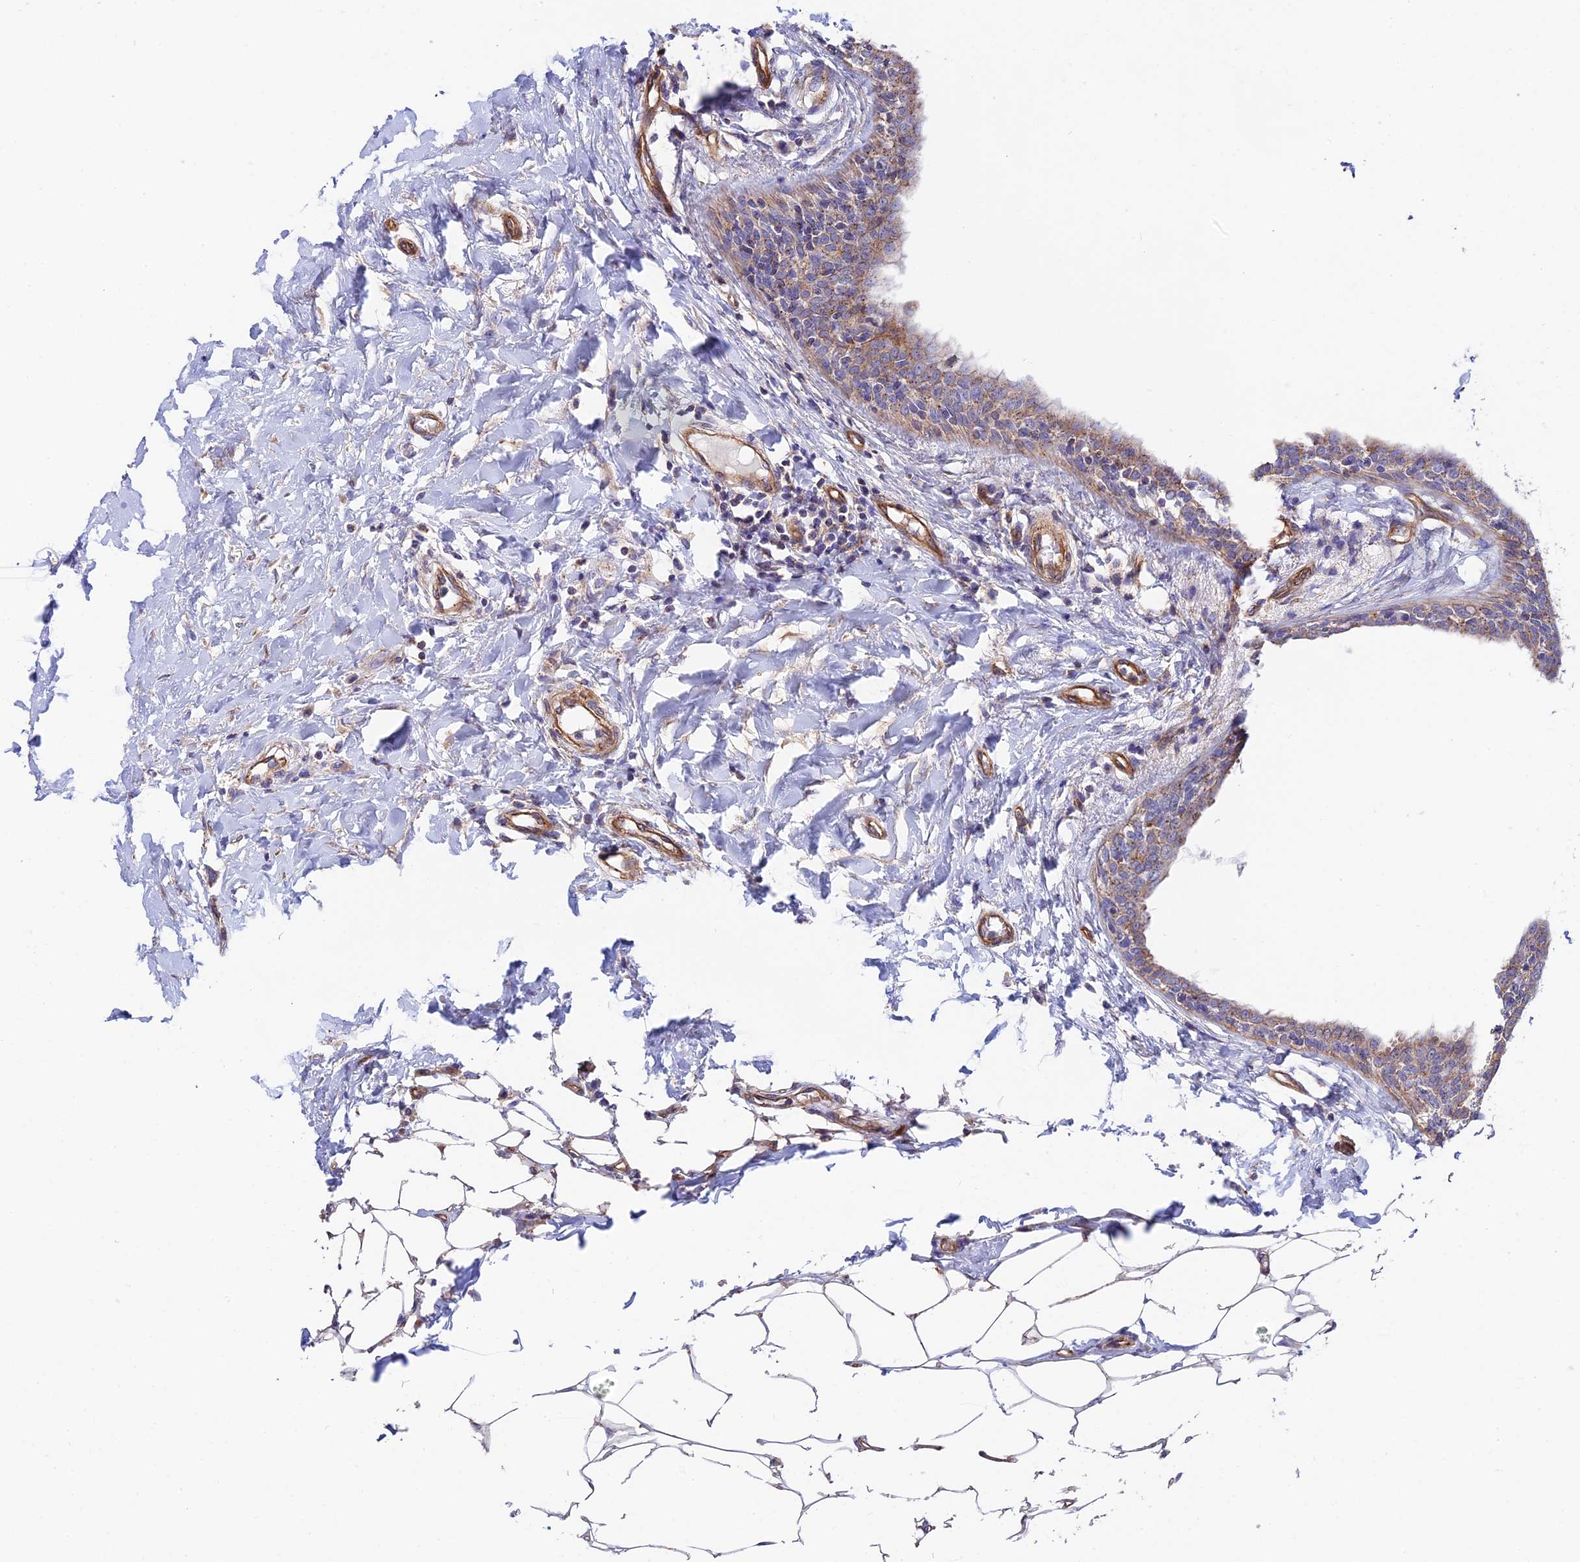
{"staining": {"intensity": "weak", "quantity": "25%-75%", "location": "cytoplasmic/membranous"}, "tissue": "breast cancer", "cell_type": "Tumor cells", "image_type": "cancer", "snomed": [{"axis": "morphology", "description": "Duct carcinoma"}, {"axis": "topography", "description": "Breast"}], "caption": "Immunohistochemistry histopathology image of neoplastic tissue: breast cancer (invasive ductal carcinoma) stained using immunohistochemistry (IHC) shows low levels of weak protein expression localized specifically in the cytoplasmic/membranous of tumor cells, appearing as a cytoplasmic/membranous brown color.", "gene": "QRFP", "patient": {"sex": "female", "age": 40}}